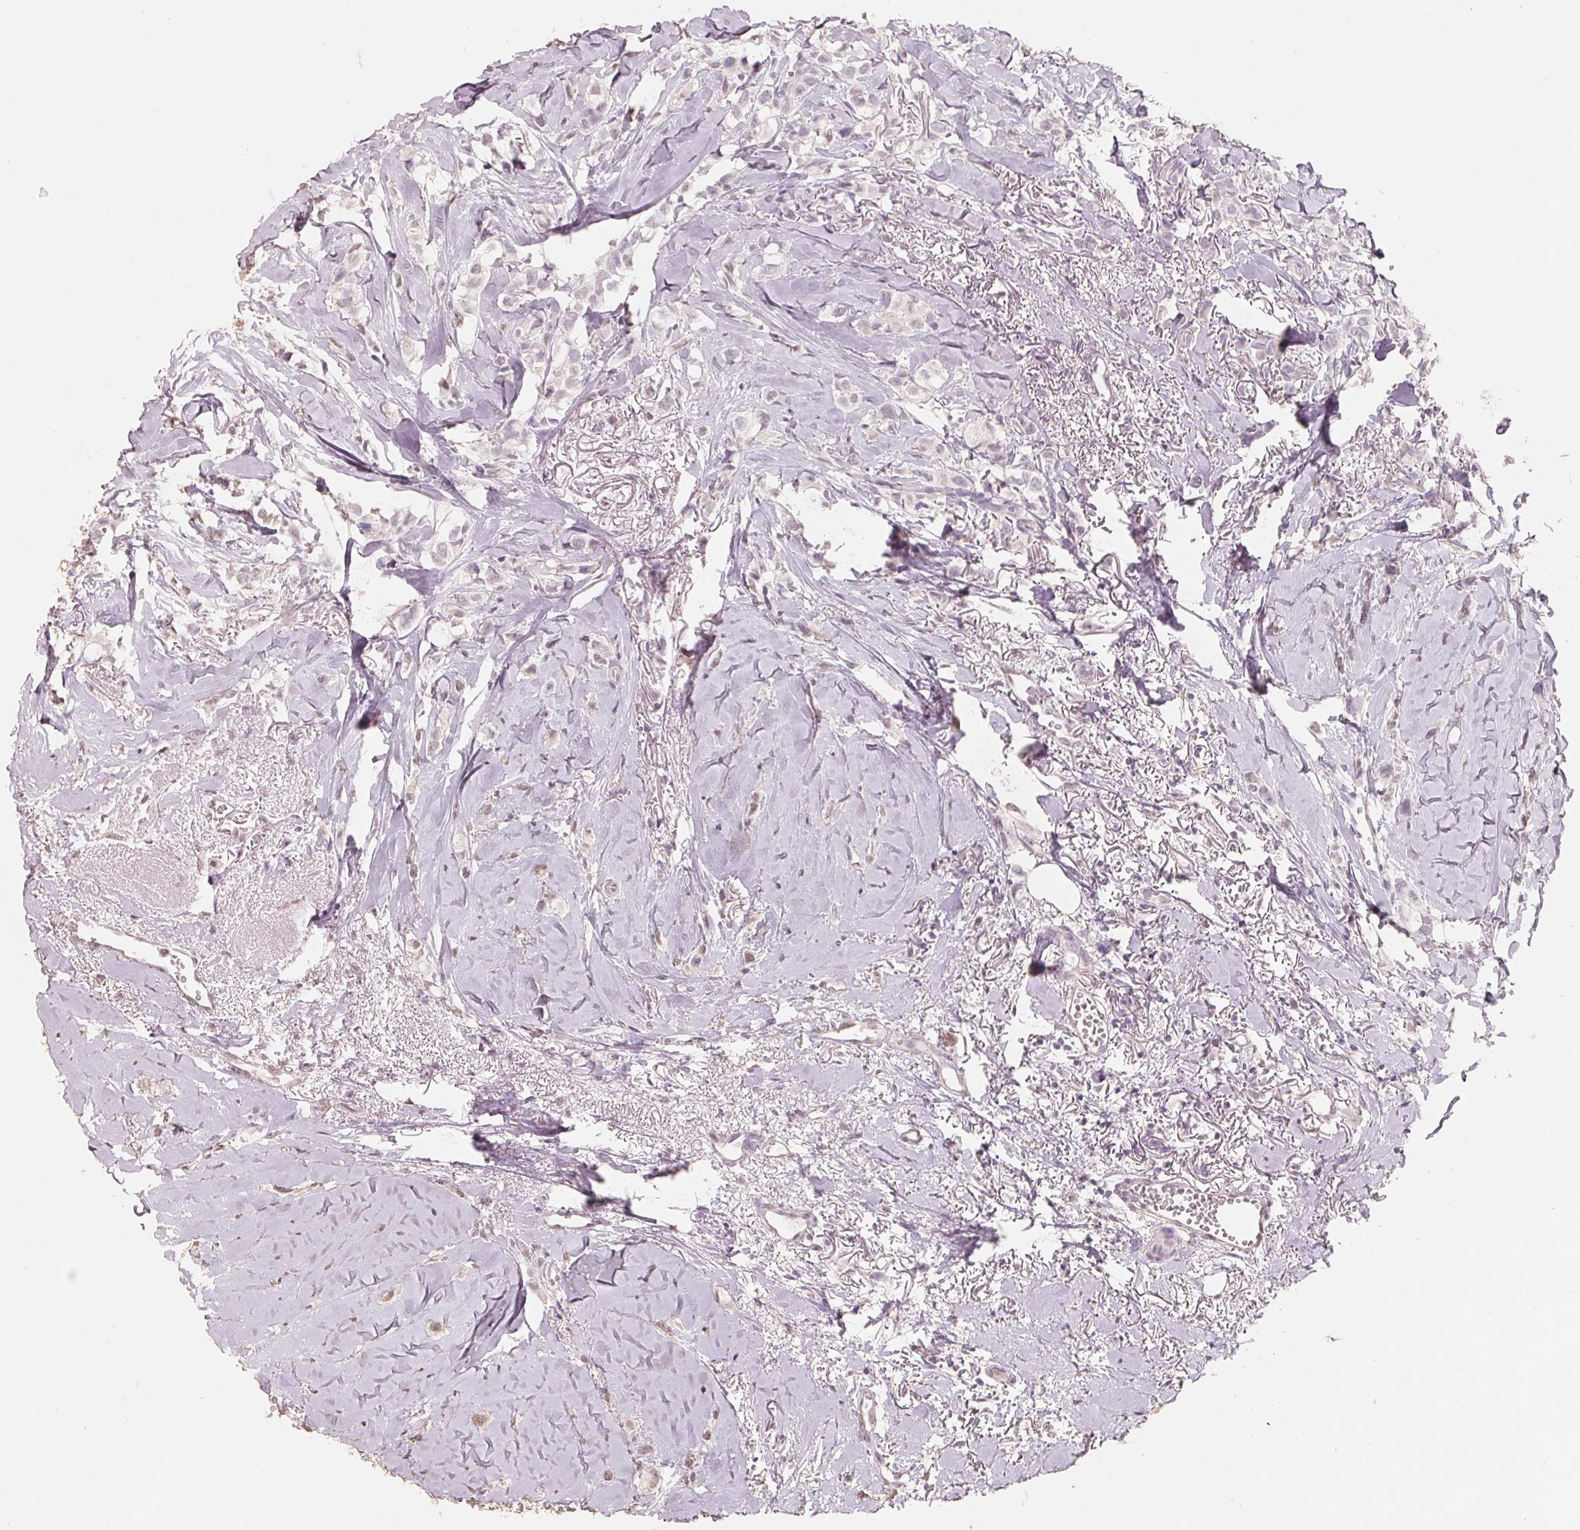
{"staining": {"intensity": "weak", "quantity": "<25%", "location": "nuclear"}, "tissue": "breast cancer", "cell_type": "Tumor cells", "image_type": "cancer", "snomed": [{"axis": "morphology", "description": "Duct carcinoma"}, {"axis": "topography", "description": "Breast"}], "caption": "The IHC micrograph has no significant expression in tumor cells of breast intraductal carcinoma tissue. (IHC, brightfield microscopy, high magnification).", "gene": "FTCD", "patient": {"sex": "female", "age": 85}}